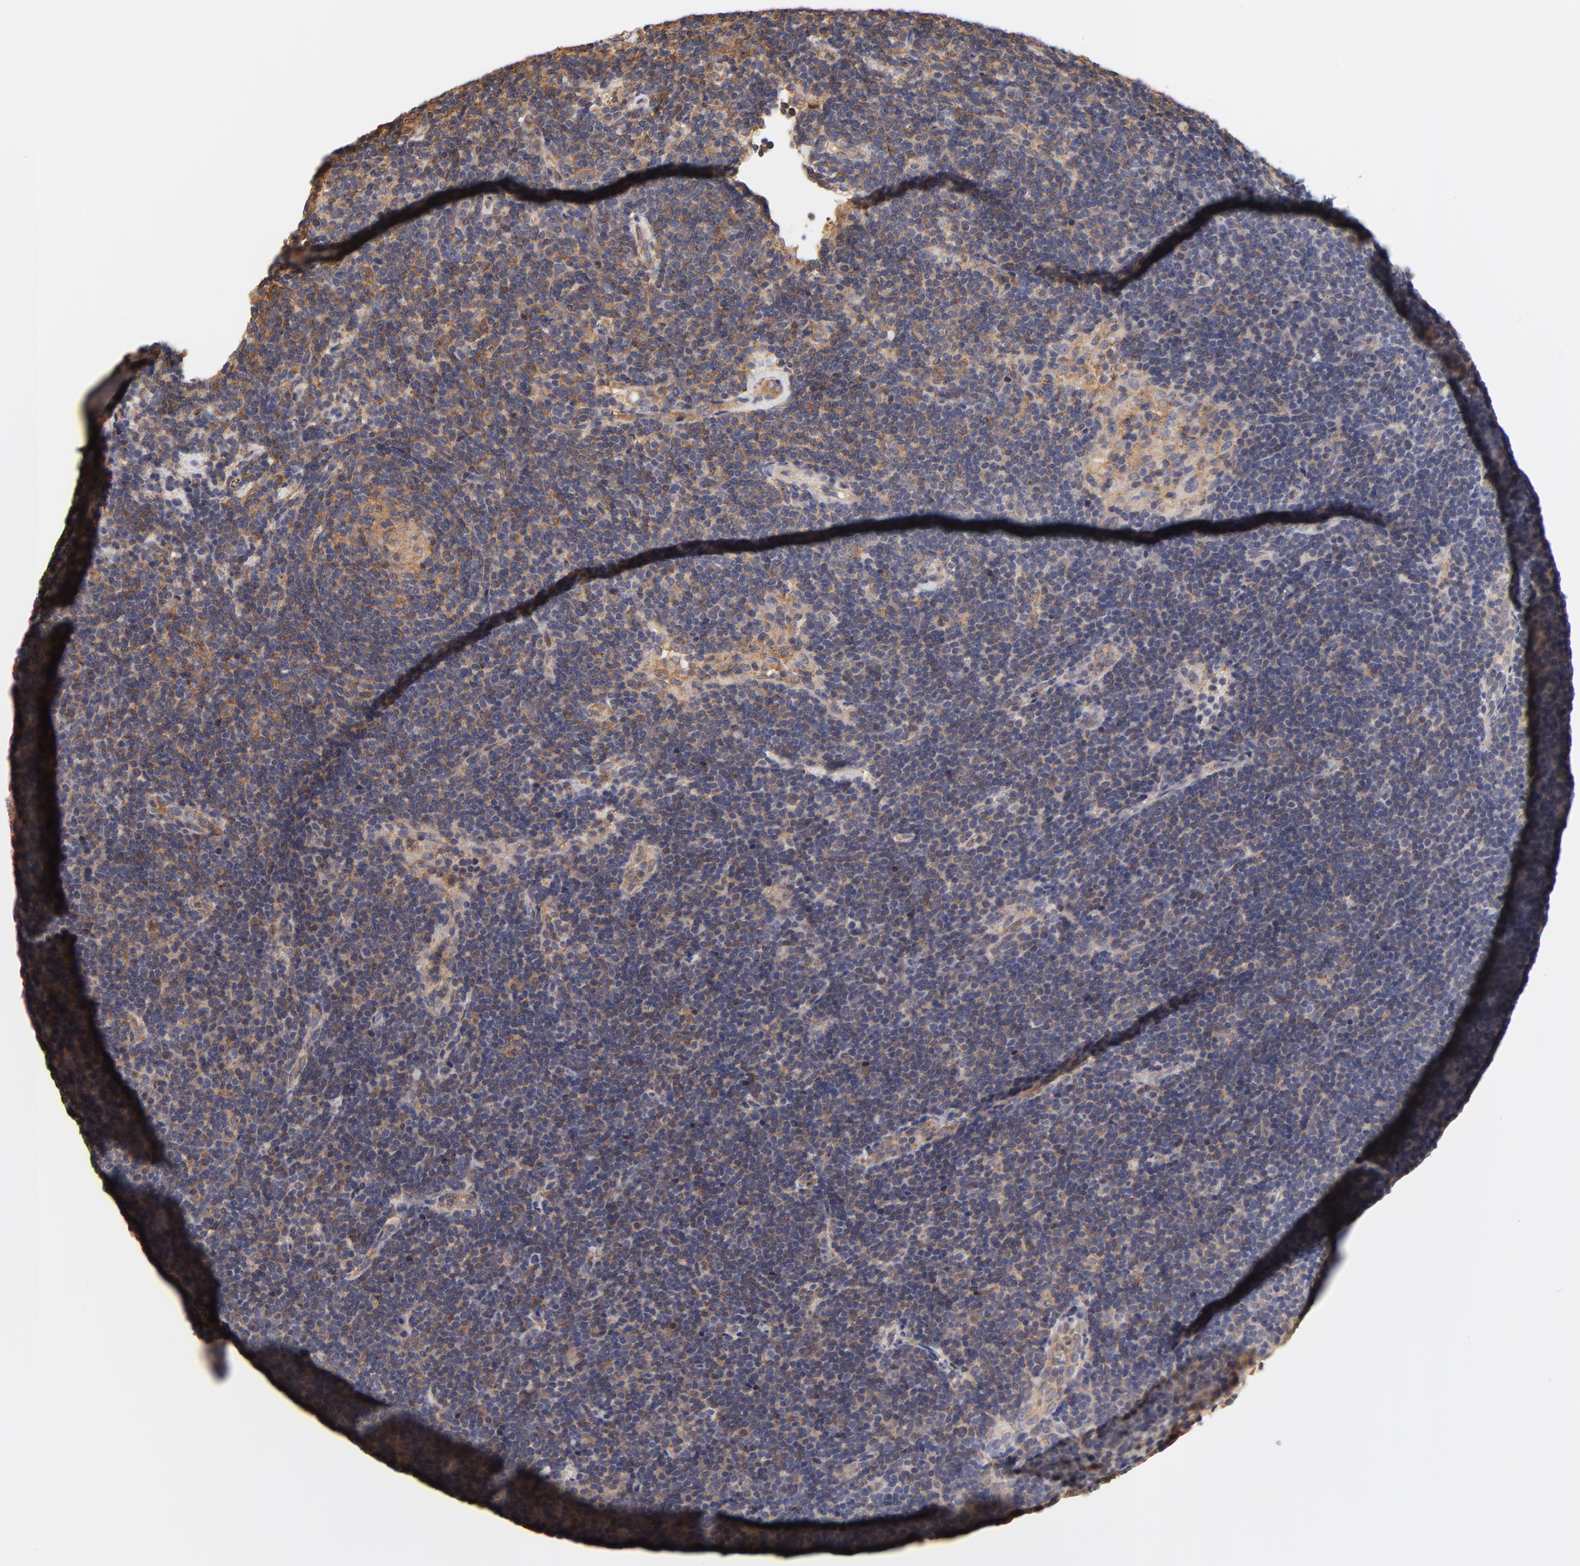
{"staining": {"intensity": "weak", "quantity": "25%-75%", "location": "cytoplasmic/membranous"}, "tissue": "lymphoma", "cell_type": "Tumor cells", "image_type": "cancer", "snomed": [{"axis": "morphology", "description": "Malignant lymphoma, non-Hodgkin's type, Low grade"}, {"axis": "topography", "description": "Lymph node"}], "caption": "DAB (3,3'-diaminobenzidine) immunohistochemical staining of lymphoma reveals weak cytoplasmic/membranous protein positivity in about 25%-75% of tumor cells. The protein of interest is stained brown, and the nuclei are stained in blue (DAB IHC with brightfield microscopy, high magnification).", "gene": "FCMR", "patient": {"sex": "male", "age": 70}}